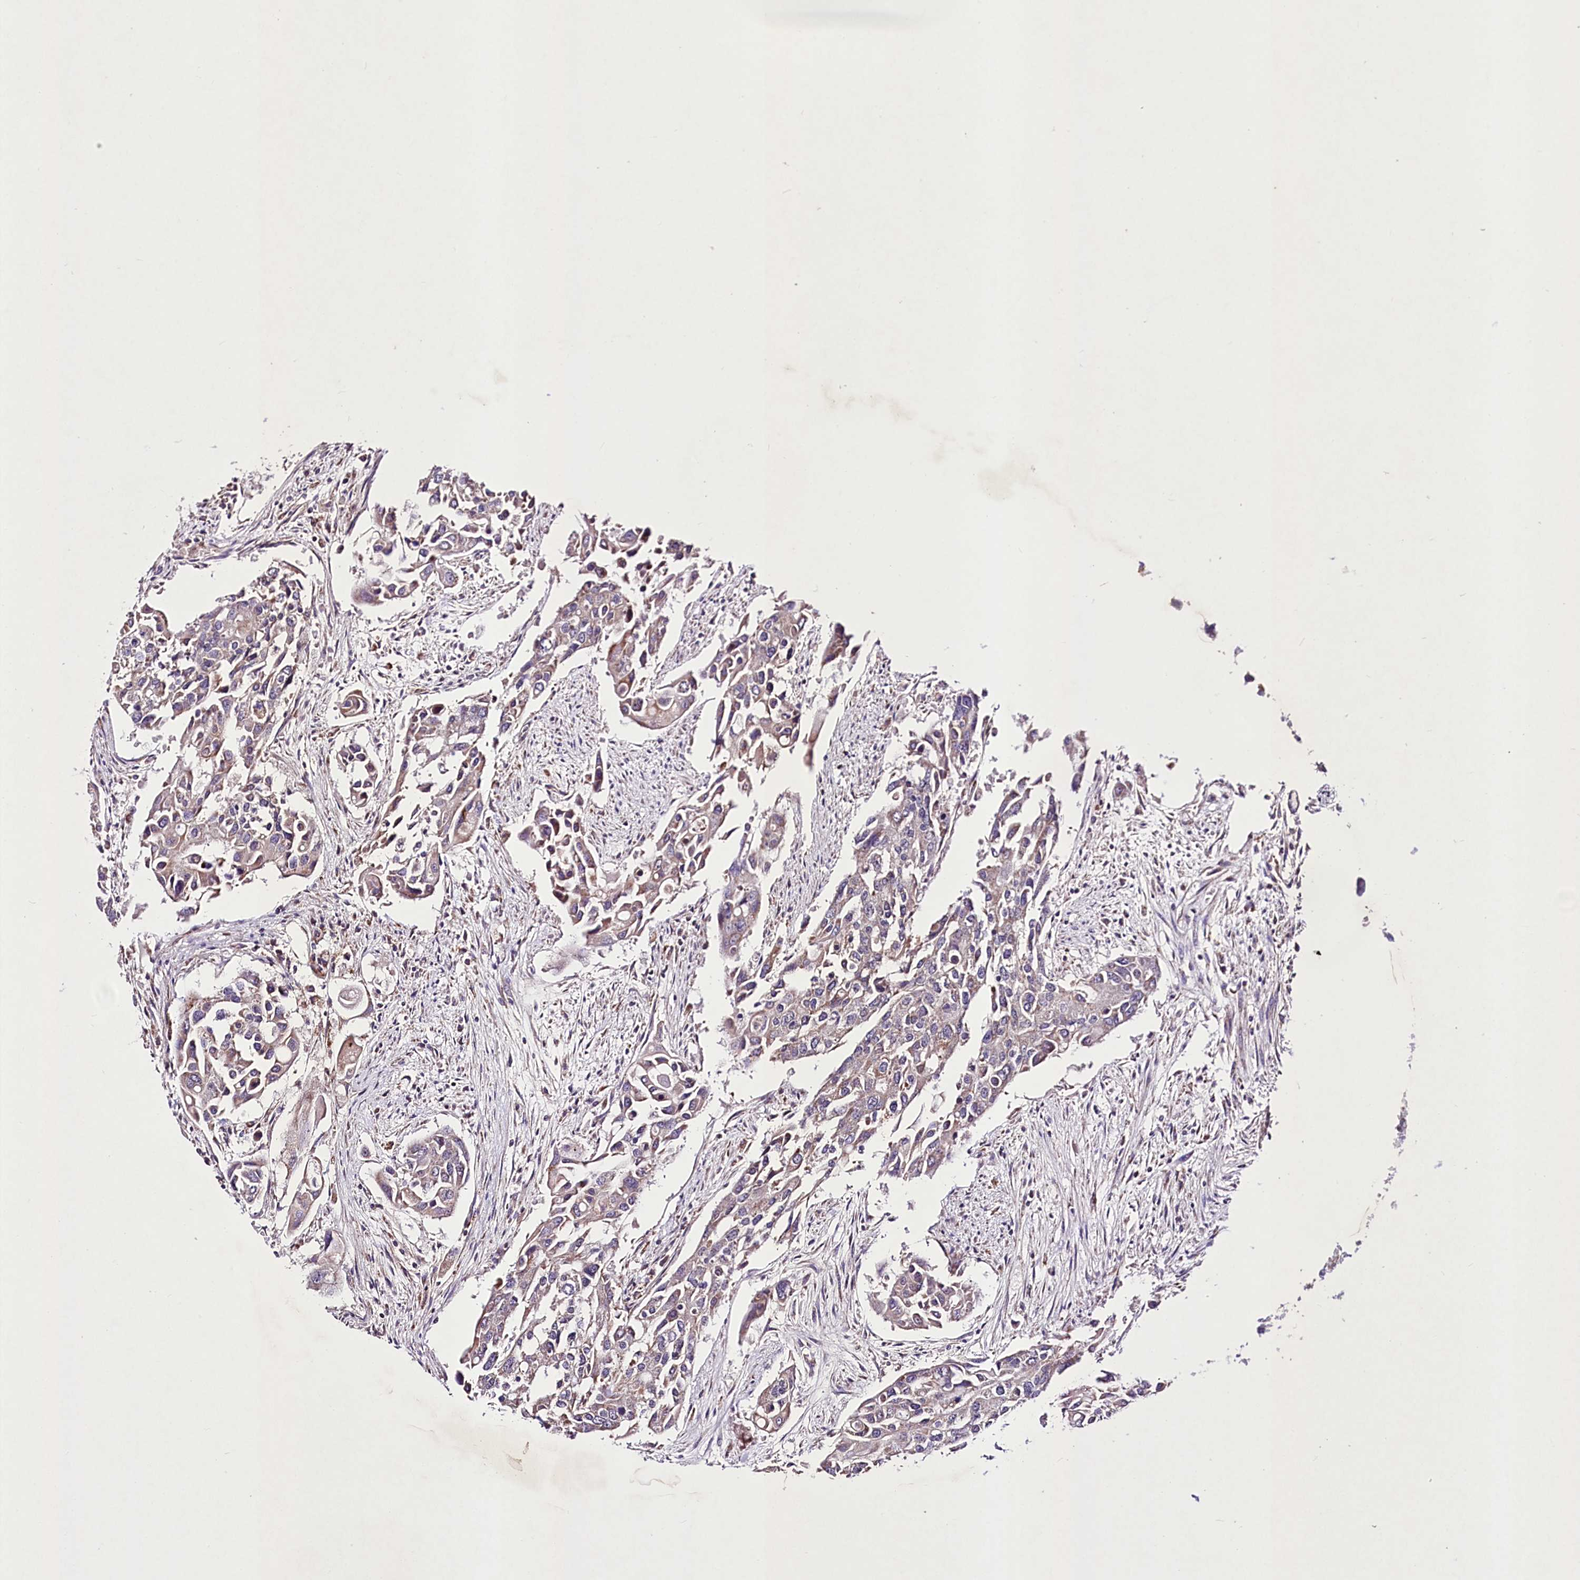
{"staining": {"intensity": "weak", "quantity": "25%-75%", "location": "cytoplasmic/membranous"}, "tissue": "colorectal cancer", "cell_type": "Tumor cells", "image_type": "cancer", "snomed": [{"axis": "morphology", "description": "Adenocarcinoma, NOS"}, {"axis": "topography", "description": "Colon"}], "caption": "This micrograph demonstrates immunohistochemistry staining of human colorectal cancer (adenocarcinoma), with low weak cytoplasmic/membranous expression in approximately 25%-75% of tumor cells.", "gene": "ATE1", "patient": {"sex": "male", "age": 77}}